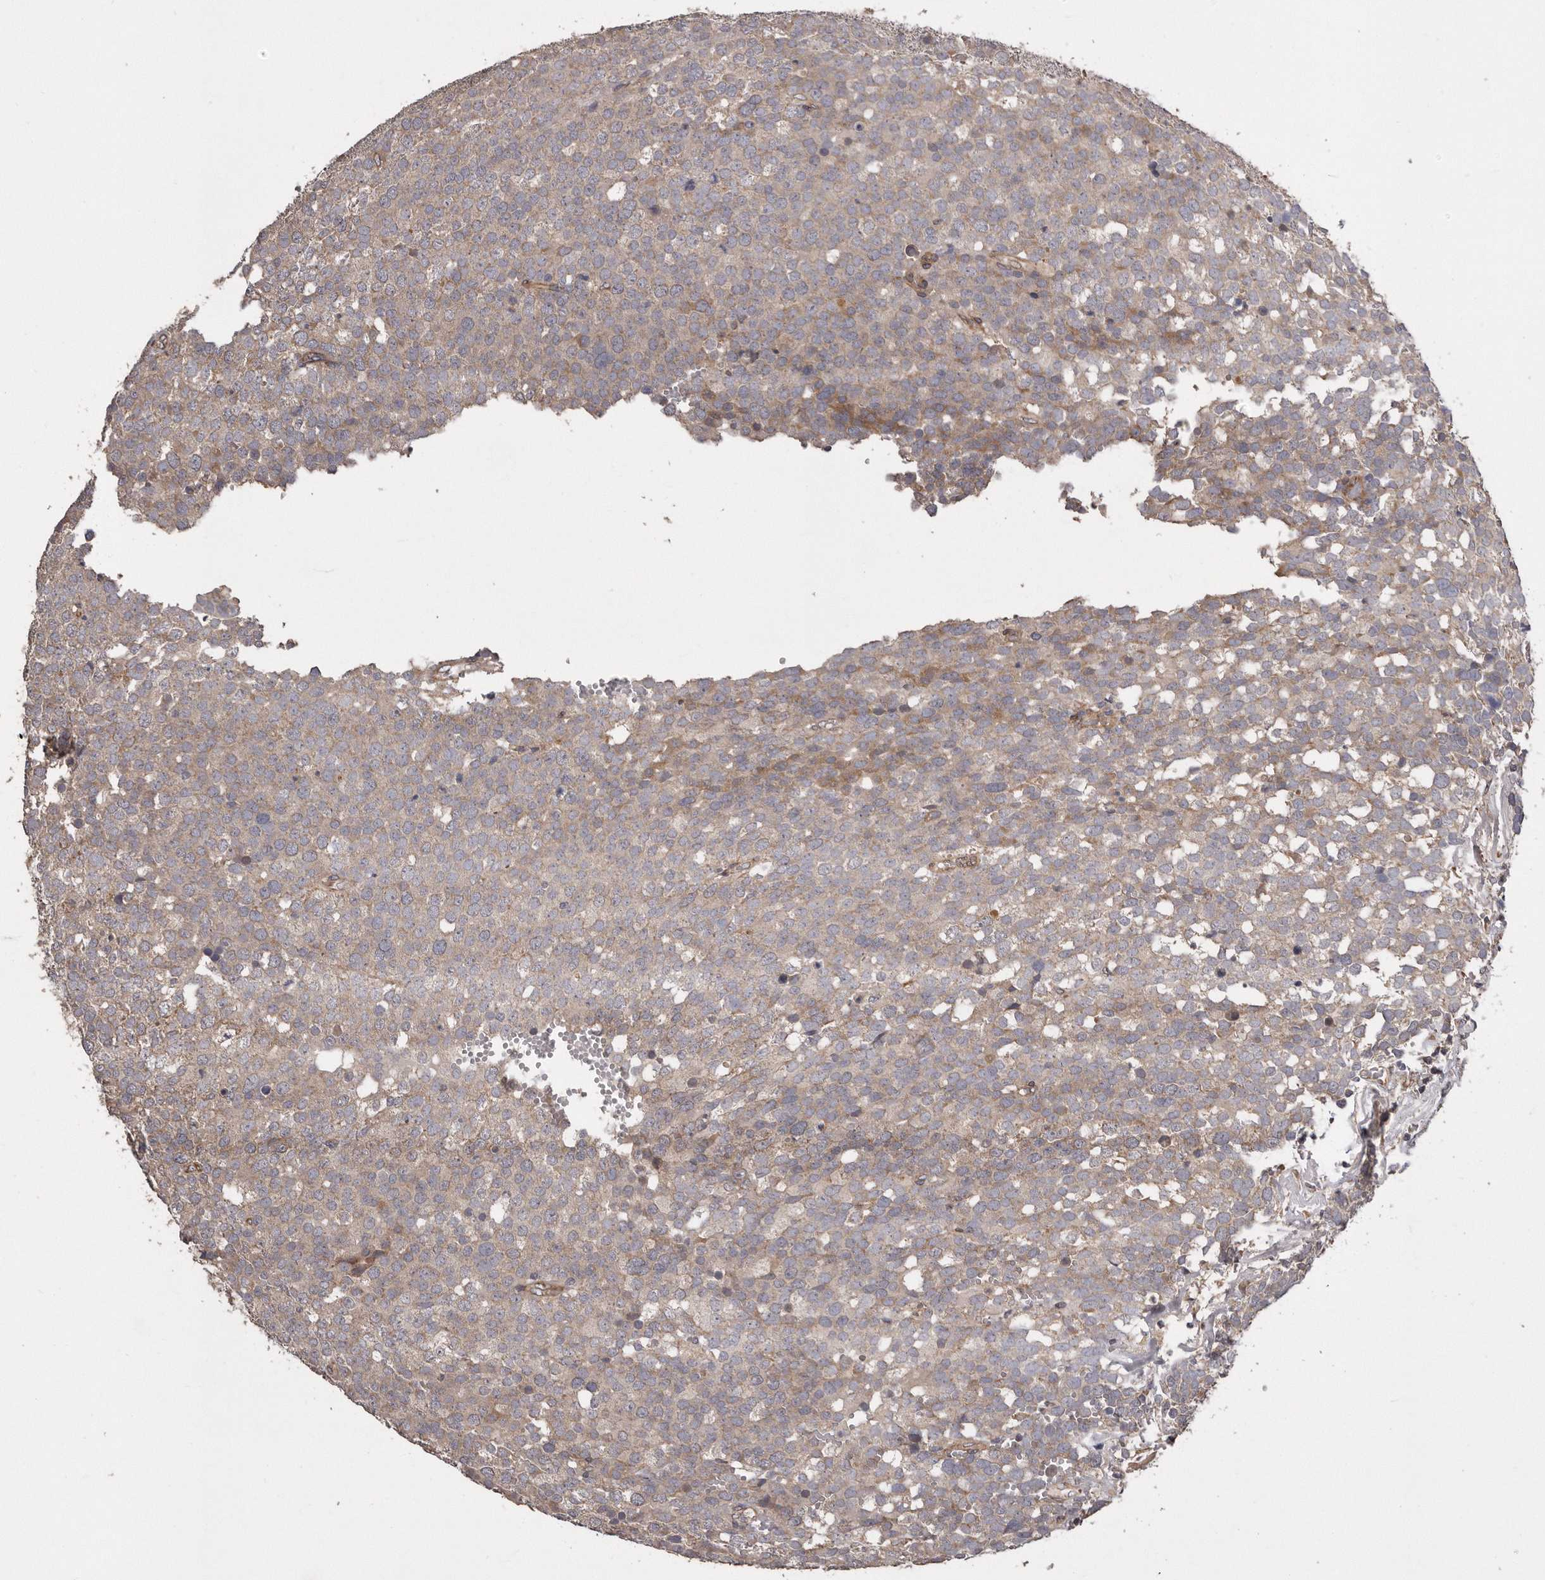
{"staining": {"intensity": "weak", "quantity": ">75%", "location": "cytoplasmic/membranous"}, "tissue": "testis cancer", "cell_type": "Tumor cells", "image_type": "cancer", "snomed": [{"axis": "morphology", "description": "Seminoma, NOS"}, {"axis": "topography", "description": "Testis"}], "caption": "Approximately >75% of tumor cells in testis cancer reveal weak cytoplasmic/membranous protein staining as visualized by brown immunohistochemical staining.", "gene": "ARMCX1", "patient": {"sex": "male", "age": 71}}